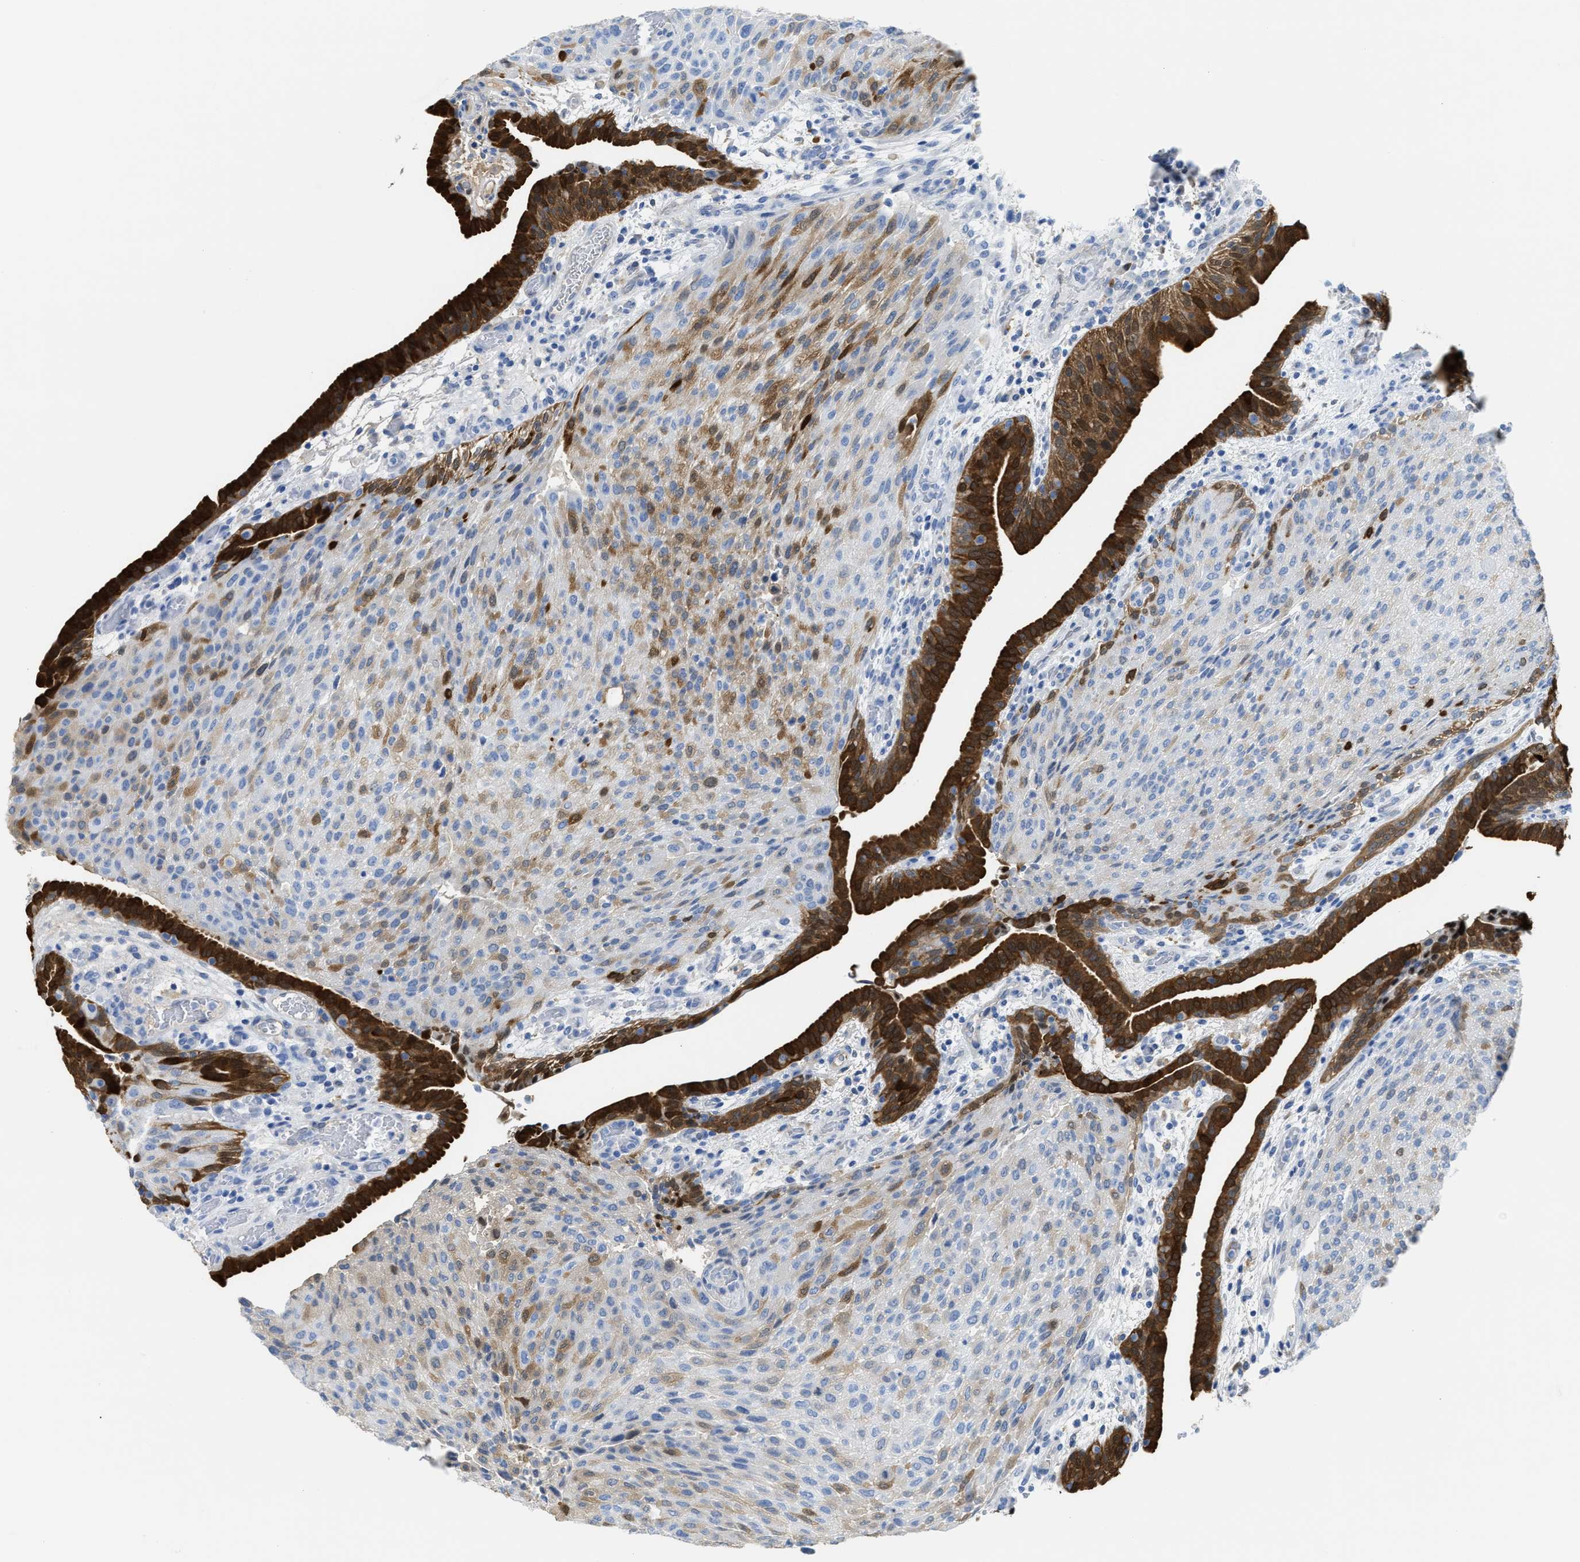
{"staining": {"intensity": "moderate", "quantity": "<25%", "location": "cytoplasmic/membranous,nuclear"}, "tissue": "urothelial cancer", "cell_type": "Tumor cells", "image_type": "cancer", "snomed": [{"axis": "morphology", "description": "Urothelial carcinoma, Low grade"}, {"axis": "morphology", "description": "Urothelial carcinoma, High grade"}, {"axis": "topography", "description": "Urinary bladder"}], "caption": "Protein staining of urothelial cancer tissue exhibits moderate cytoplasmic/membranous and nuclear staining in about <25% of tumor cells.", "gene": "ASS1", "patient": {"sex": "male", "age": 35}}